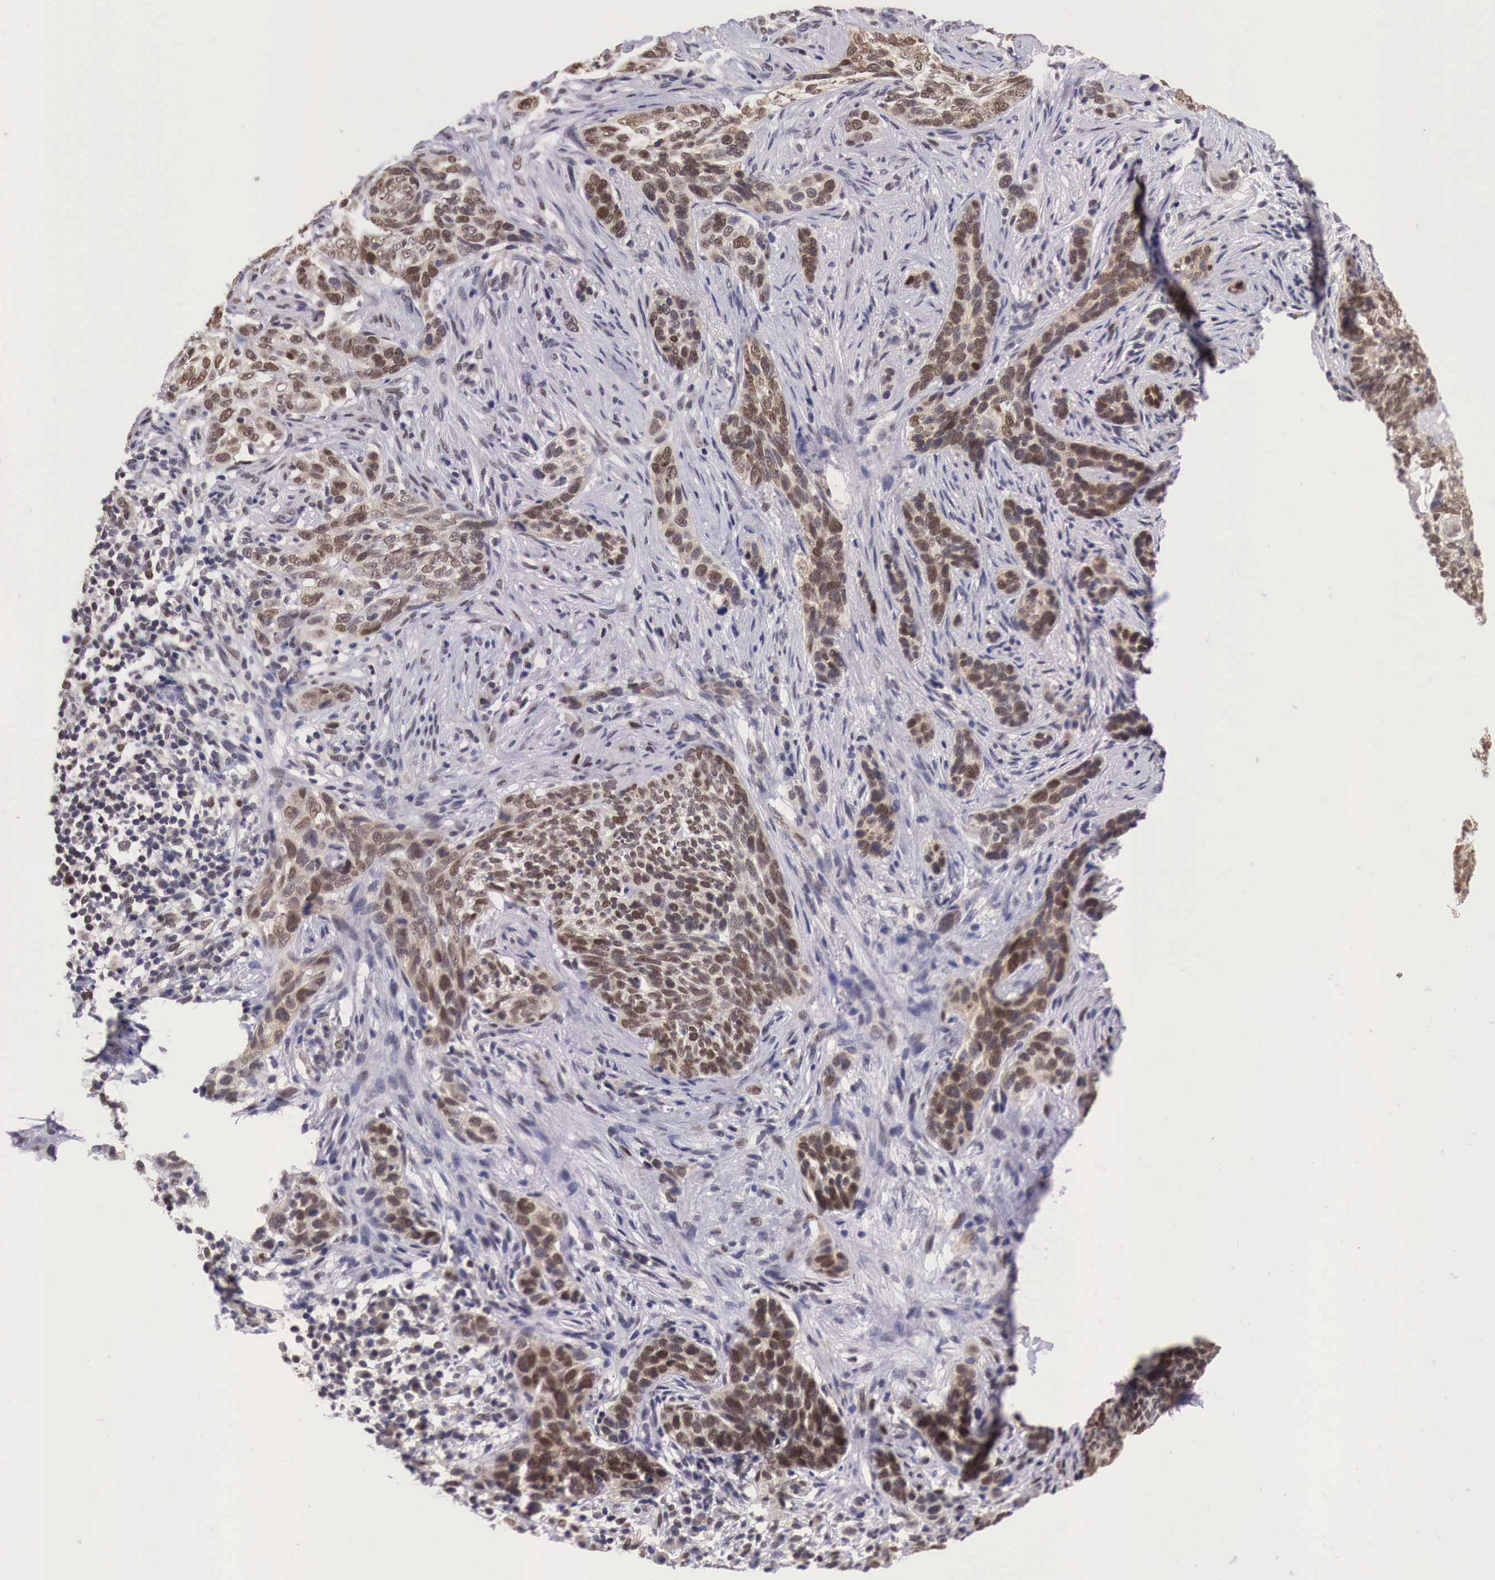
{"staining": {"intensity": "moderate", "quantity": ">75%", "location": "cytoplasmic/membranous,nuclear"}, "tissue": "skin cancer", "cell_type": "Tumor cells", "image_type": "cancer", "snomed": [{"axis": "morphology", "description": "Basal cell carcinoma"}, {"axis": "topography", "description": "Skin"}], "caption": "An immunohistochemistry (IHC) photomicrograph of tumor tissue is shown. Protein staining in brown labels moderate cytoplasmic/membranous and nuclear positivity in skin cancer (basal cell carcinoma) within tumor cells.", "gene": "PABIR2", "patient": {"sex": "male", "age": 89}}